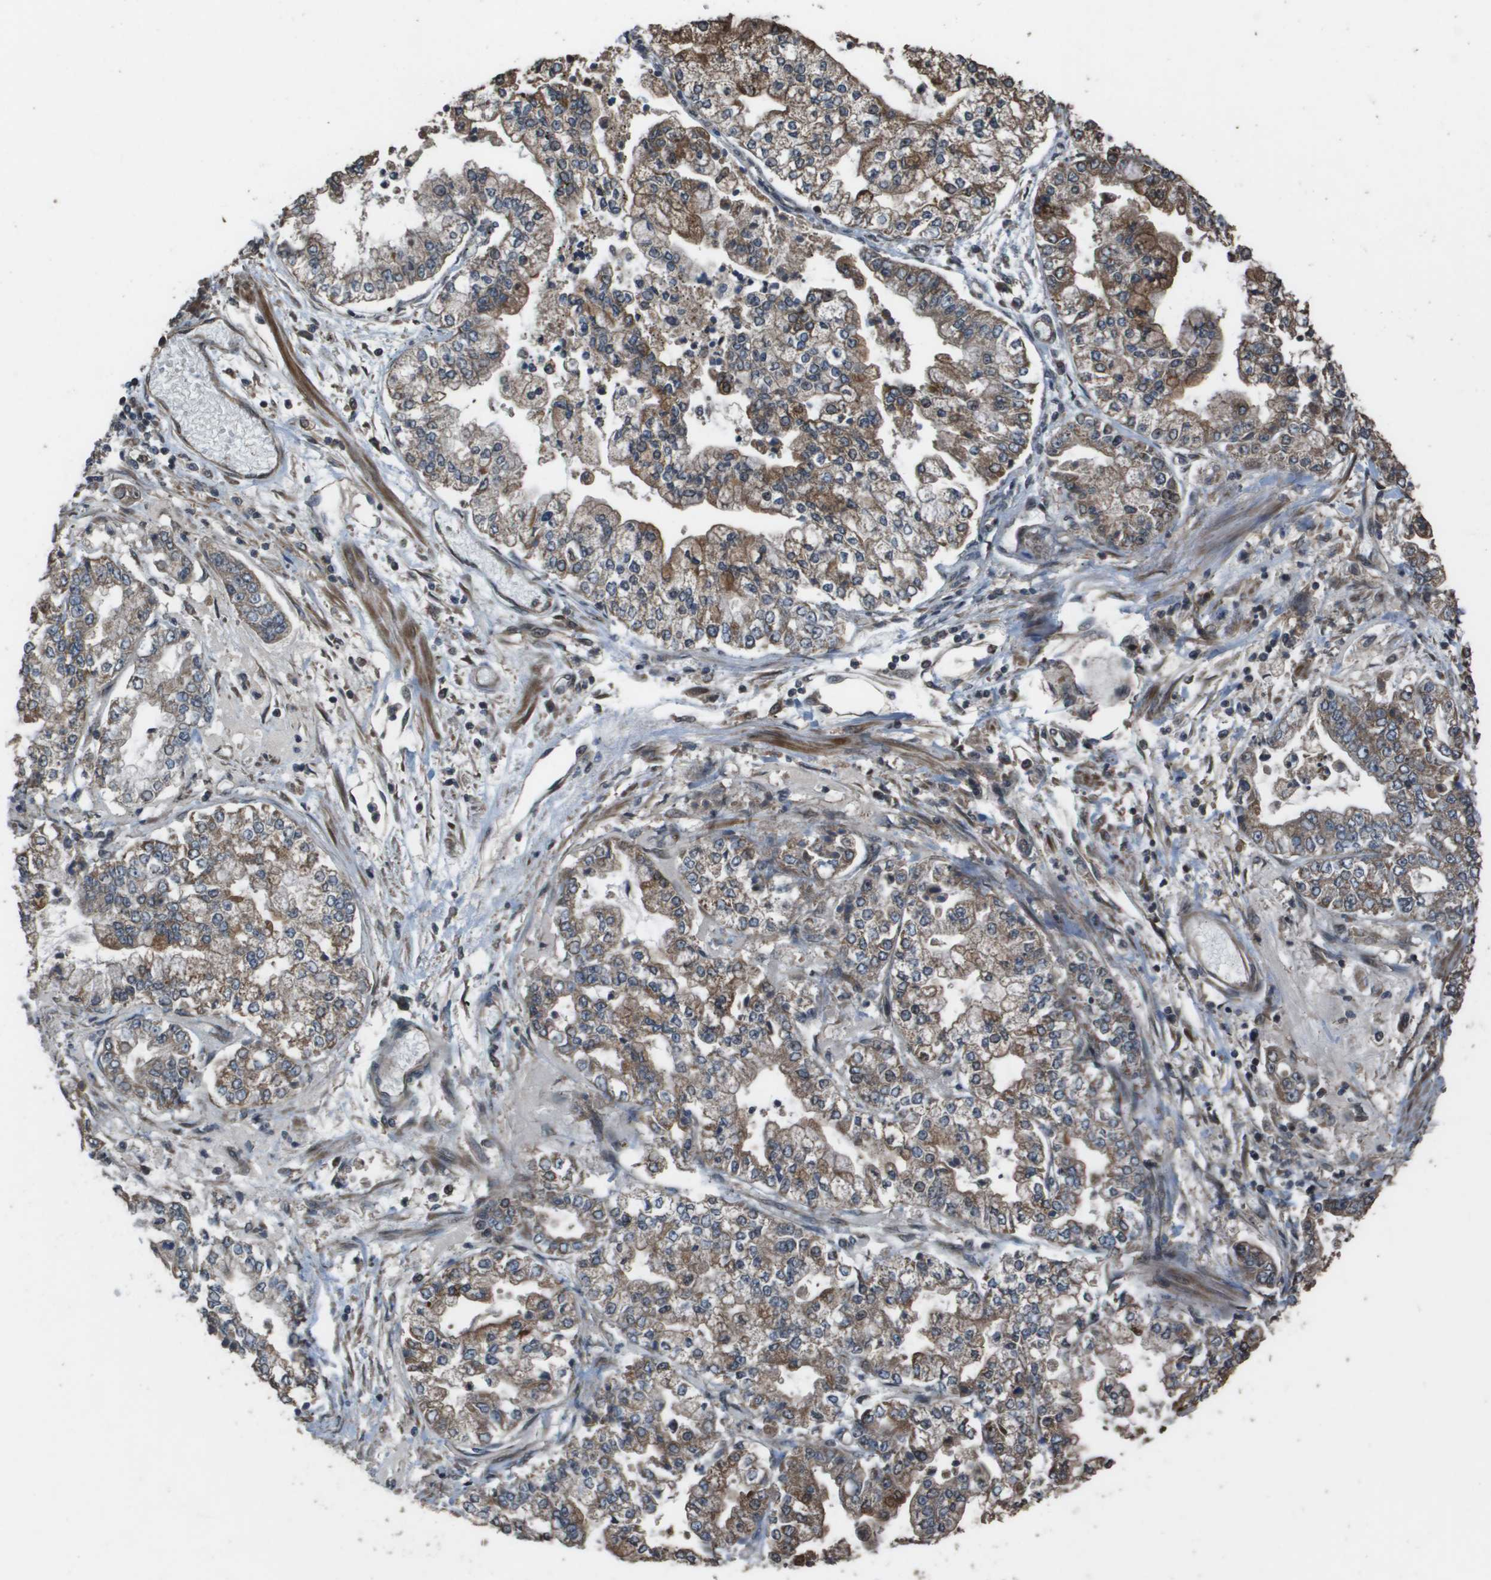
{"staining": {"intensity": "moderate", "quantity": ">75%", "location": "cytoplasmic/membranous"}, "tissue": "stomach cancer", "cell_type": "Tumor cells", "image_type": "cancer", "snomed": [{"axis": "morphology", "description": "Adenocarcinoma, NOS"}, {"axis": "topography", "description": "Stomach"}], "caption": "This photomicrograph demonstrates IHC staining of stomach adenocarcinoma, with medium moderate cytoplasmic/membranous staining in about >75% of tumor cells.", "gene": "FIG4", "patient": {"sex": "male", "age": 76}}